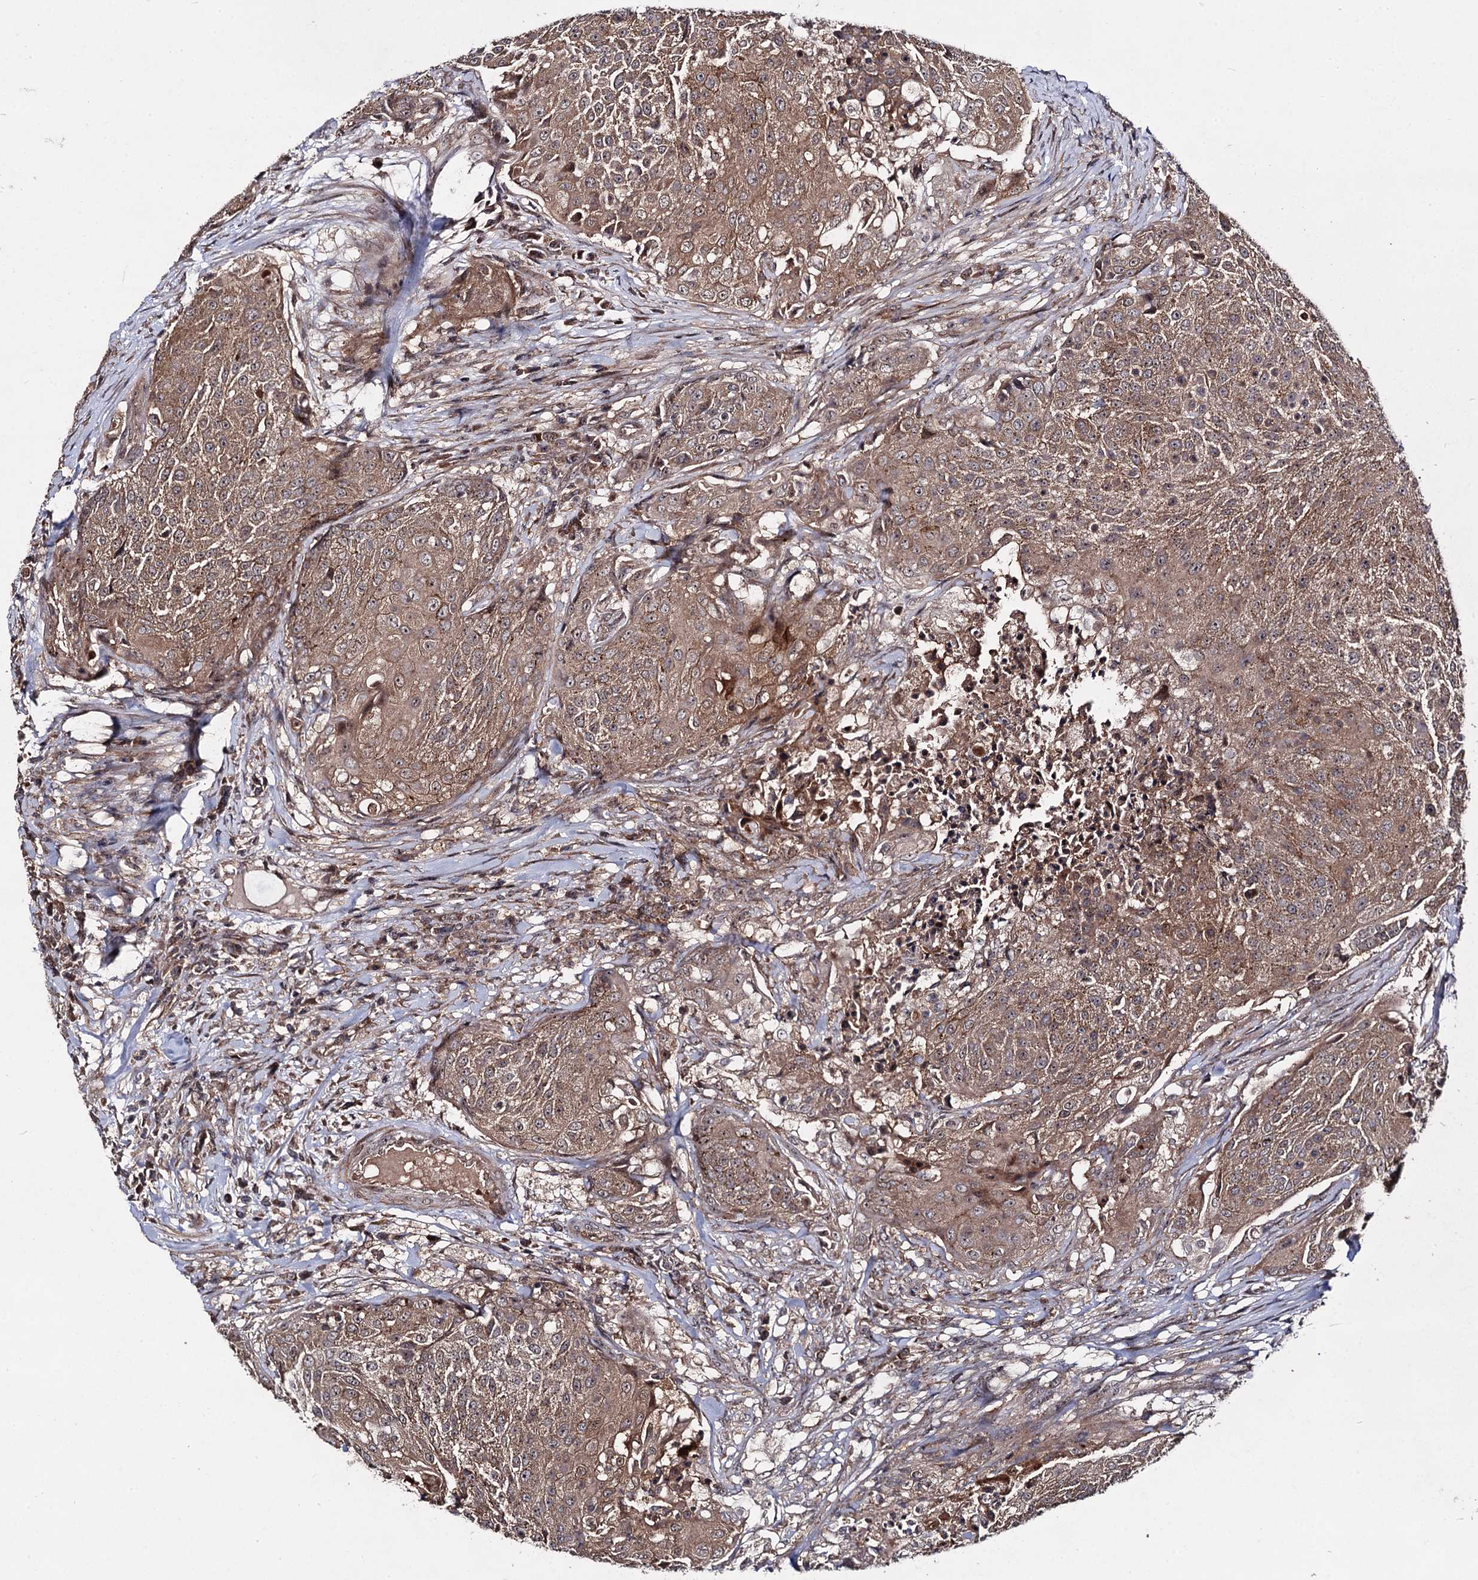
{"staining": {"intensity": "moderate", "quantity": ">75%", "location": "cytoplasmic/membranous"}, "tissue": "urothelial cancer", "cell_type": "Tumor cells", "image_type": "cancer", "snomed": [{"axis": "morphology", "description": "Urothelial carcinoma, High grade"}, {"axis": "topography", "description": "Urinary bladder"}], "caption": "There is medium levels of moderate cytoplasmic/membranous expression in tumor cells of urothelial carcinoma (high-grade), as demonstrated by immunohistochemical staining (brown color).", "gene": "KXD1", "patient": {"sex": "female", "age": 63}}